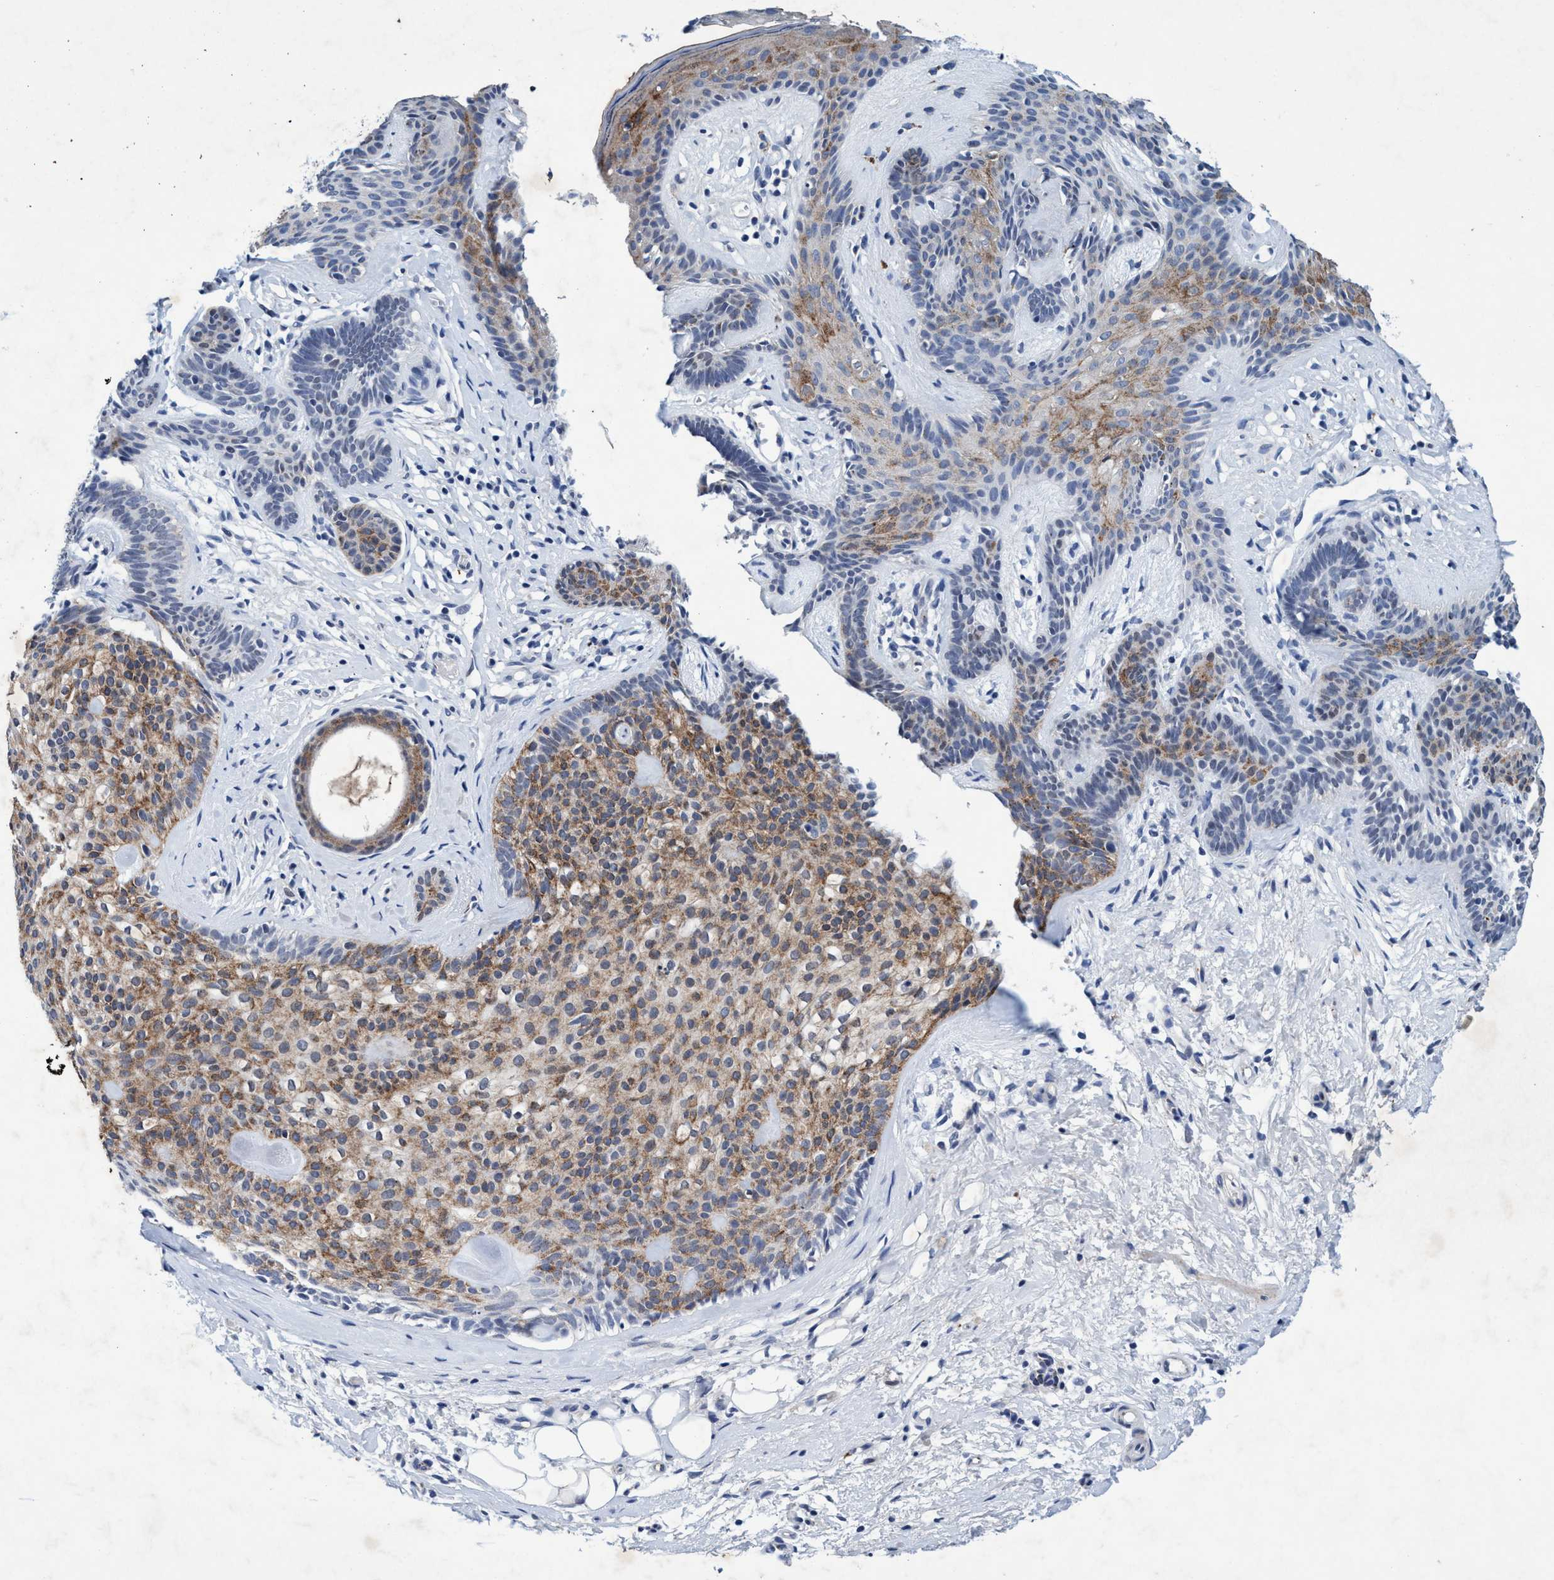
{"staining": {"intensity": "moderate", "quantity": "25%-75%", "location": "cytoplasmic/membranous"}, "tissue": "skin cancer", "cell_type": "Tumor cells", "image_type": "cancer", "snomed": [{"axis": "morphology", "description": "Developmental malformation"}, {"axis": "morphology", "description": "Basal cell carcinoma"}, {"axis": "topography", "description": "Skin"}], "caption": "An immunohistochemistry histopathology image of neoplastic tissue is shown. Protein staining in brown shows moderate cytoplasmic/membranous positivity in skin cancer within tumor cells.", "gene": "GRB14", "patient": {"sex": "female", "age": 62}}